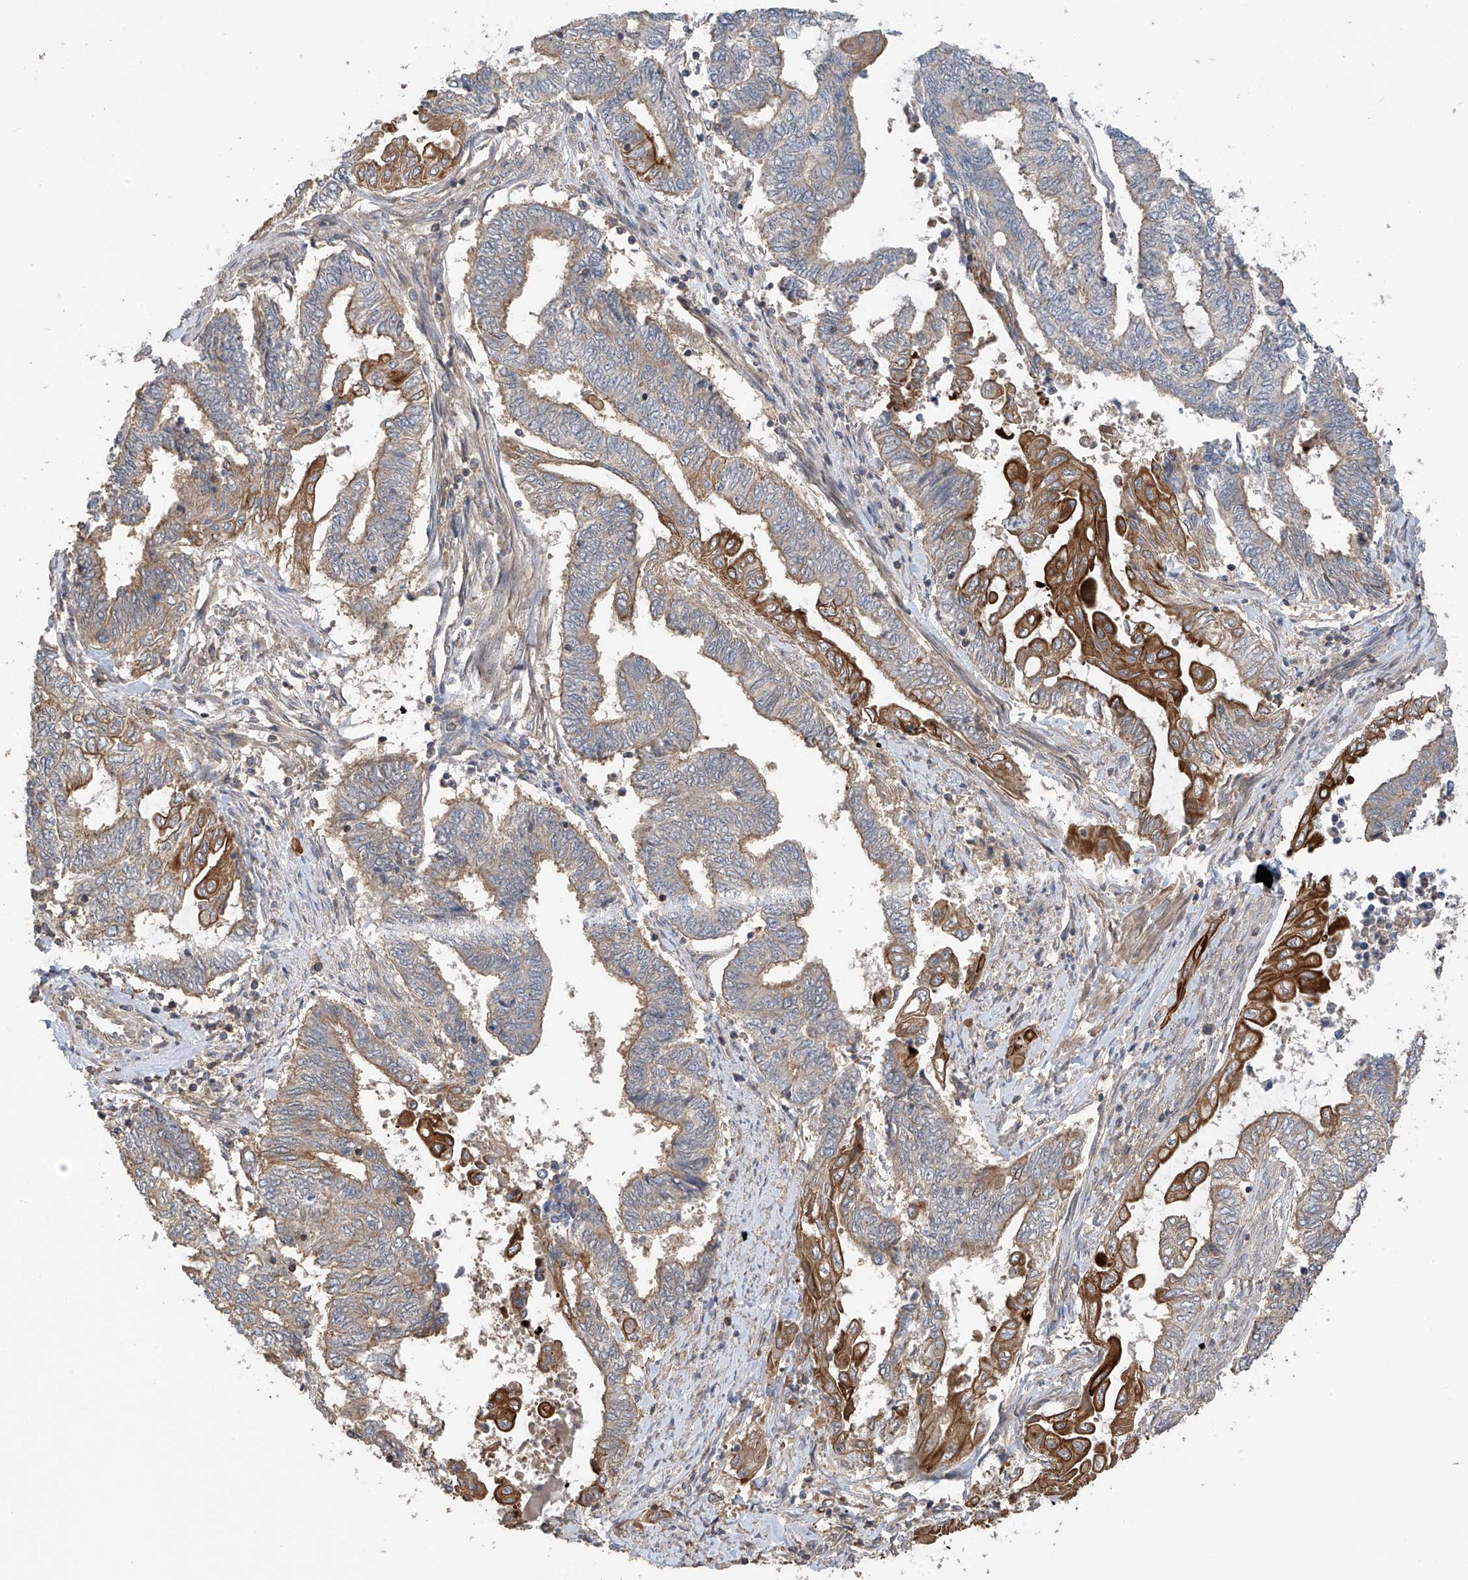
{"staining": {"intensity": "strong", "quantity": "<25%", "location": "cytoplasmic/membranous"}, "tissue": "endometrial cancer", "cell_type": "Tumor cells", "image_type": "cancer", "snomed": [{"axis": "morphology", "description": "Adenocarcinoma, NOS"}, {"axis": "topography", "description": "Uterus"}, {"axis": "topography", "description": "Endometrium"}], "caption": "Brown immunohistochemical staining in human endometrial adenocarcinoma displays strong cytoplasmic/membranous staining in approximately <25% of tumor cells.", "gene": "RPAIN", "patient": {"sex": "female", "age": 70}}